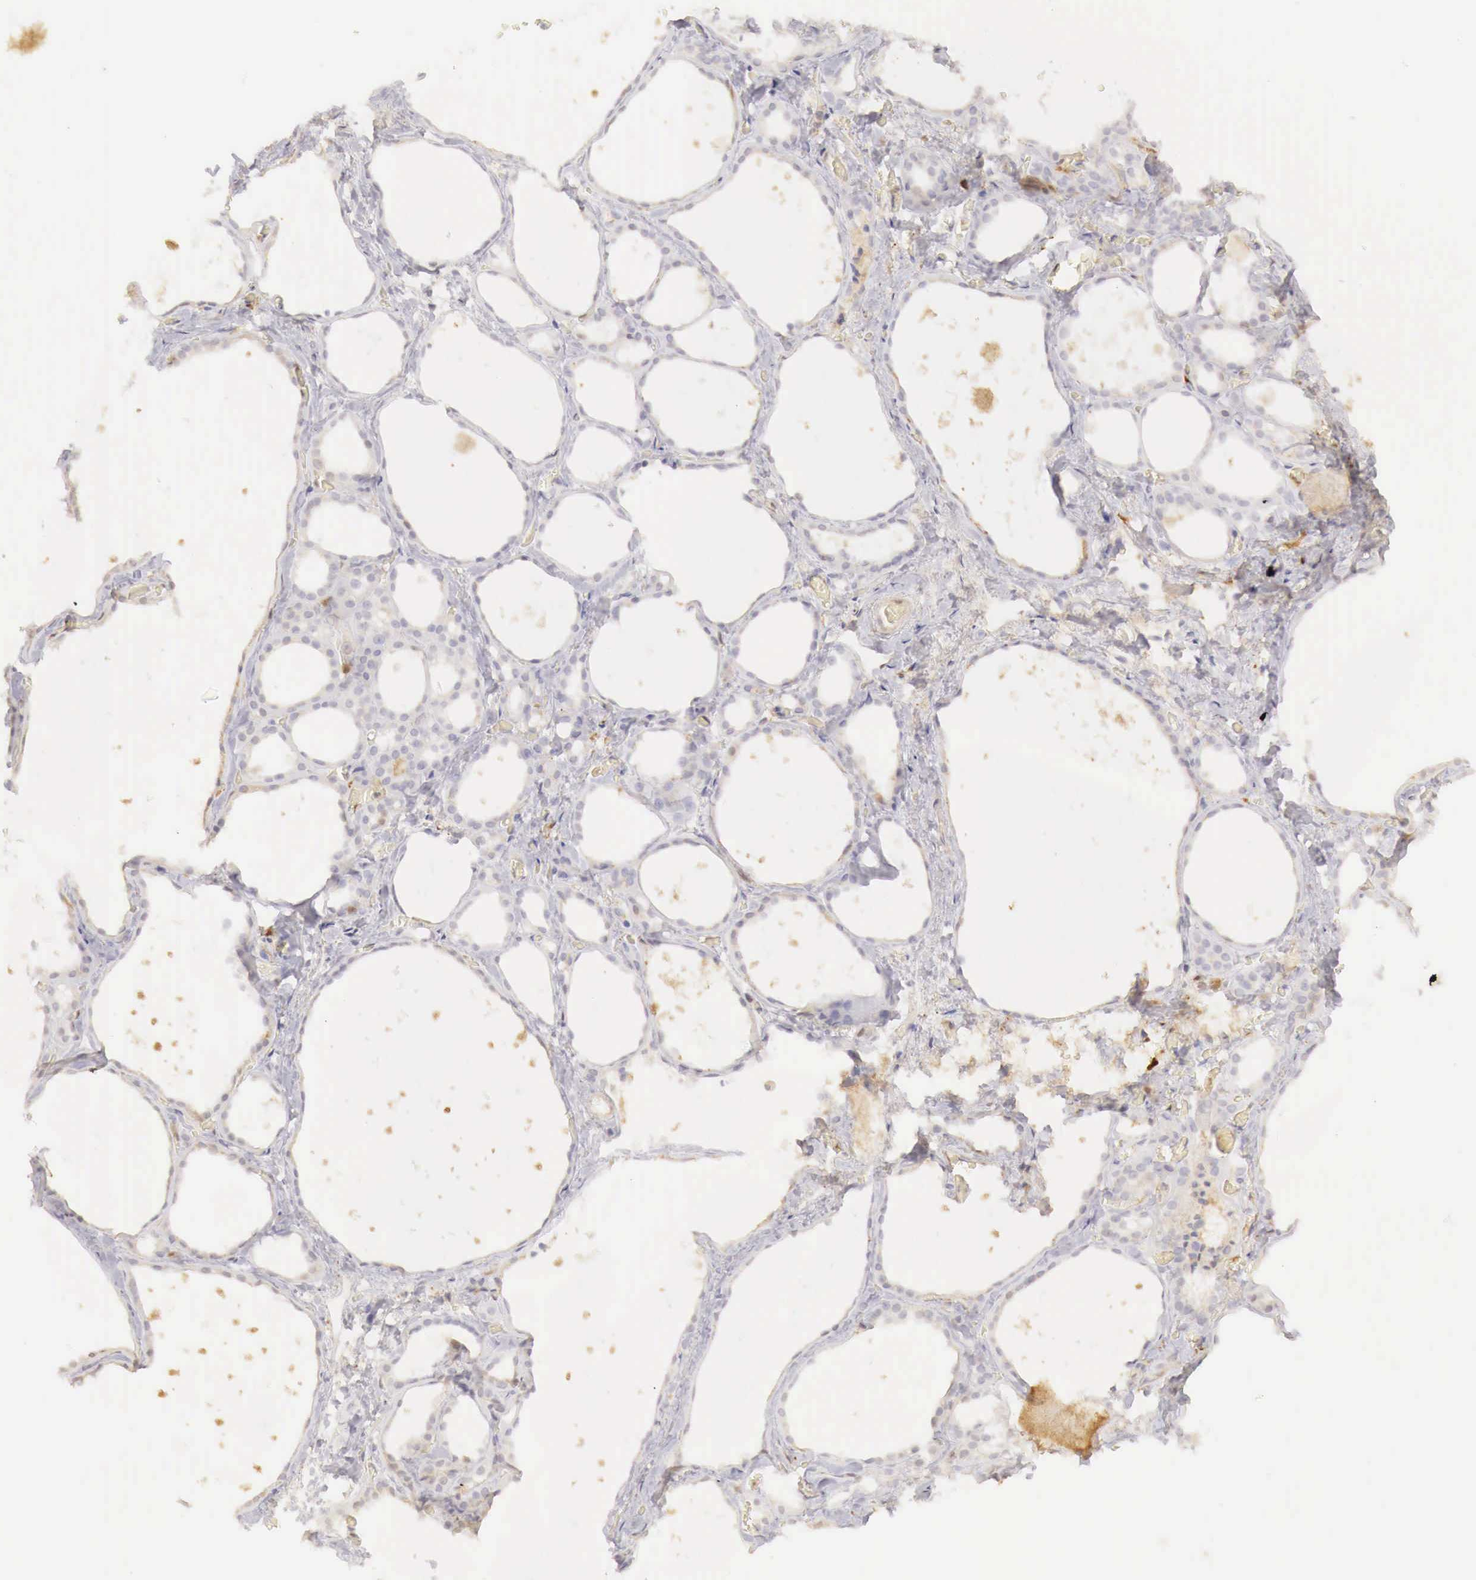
{"staining": {"intensity": "weak", "quantity": "<25%", "location": "cytoplasmic/membranous"}, "tissue": "thyroid gland", "cell_type": "Glandular cells", "image_type": "normal", "snomed": [{"axis": "morphology", "description": "Normal tissue, NOS"}, {"axis": "topography", "description": "Thyroid gland"}], "caption": "This micrograph is of normal thyroid gland stained with immunohistochemistry to label a protein in brown with the nuclei are counter-stained blue. There is no expression in glandular cells.", "gene": "RENBP", "patient": {"sex": "male", "age": 76}}